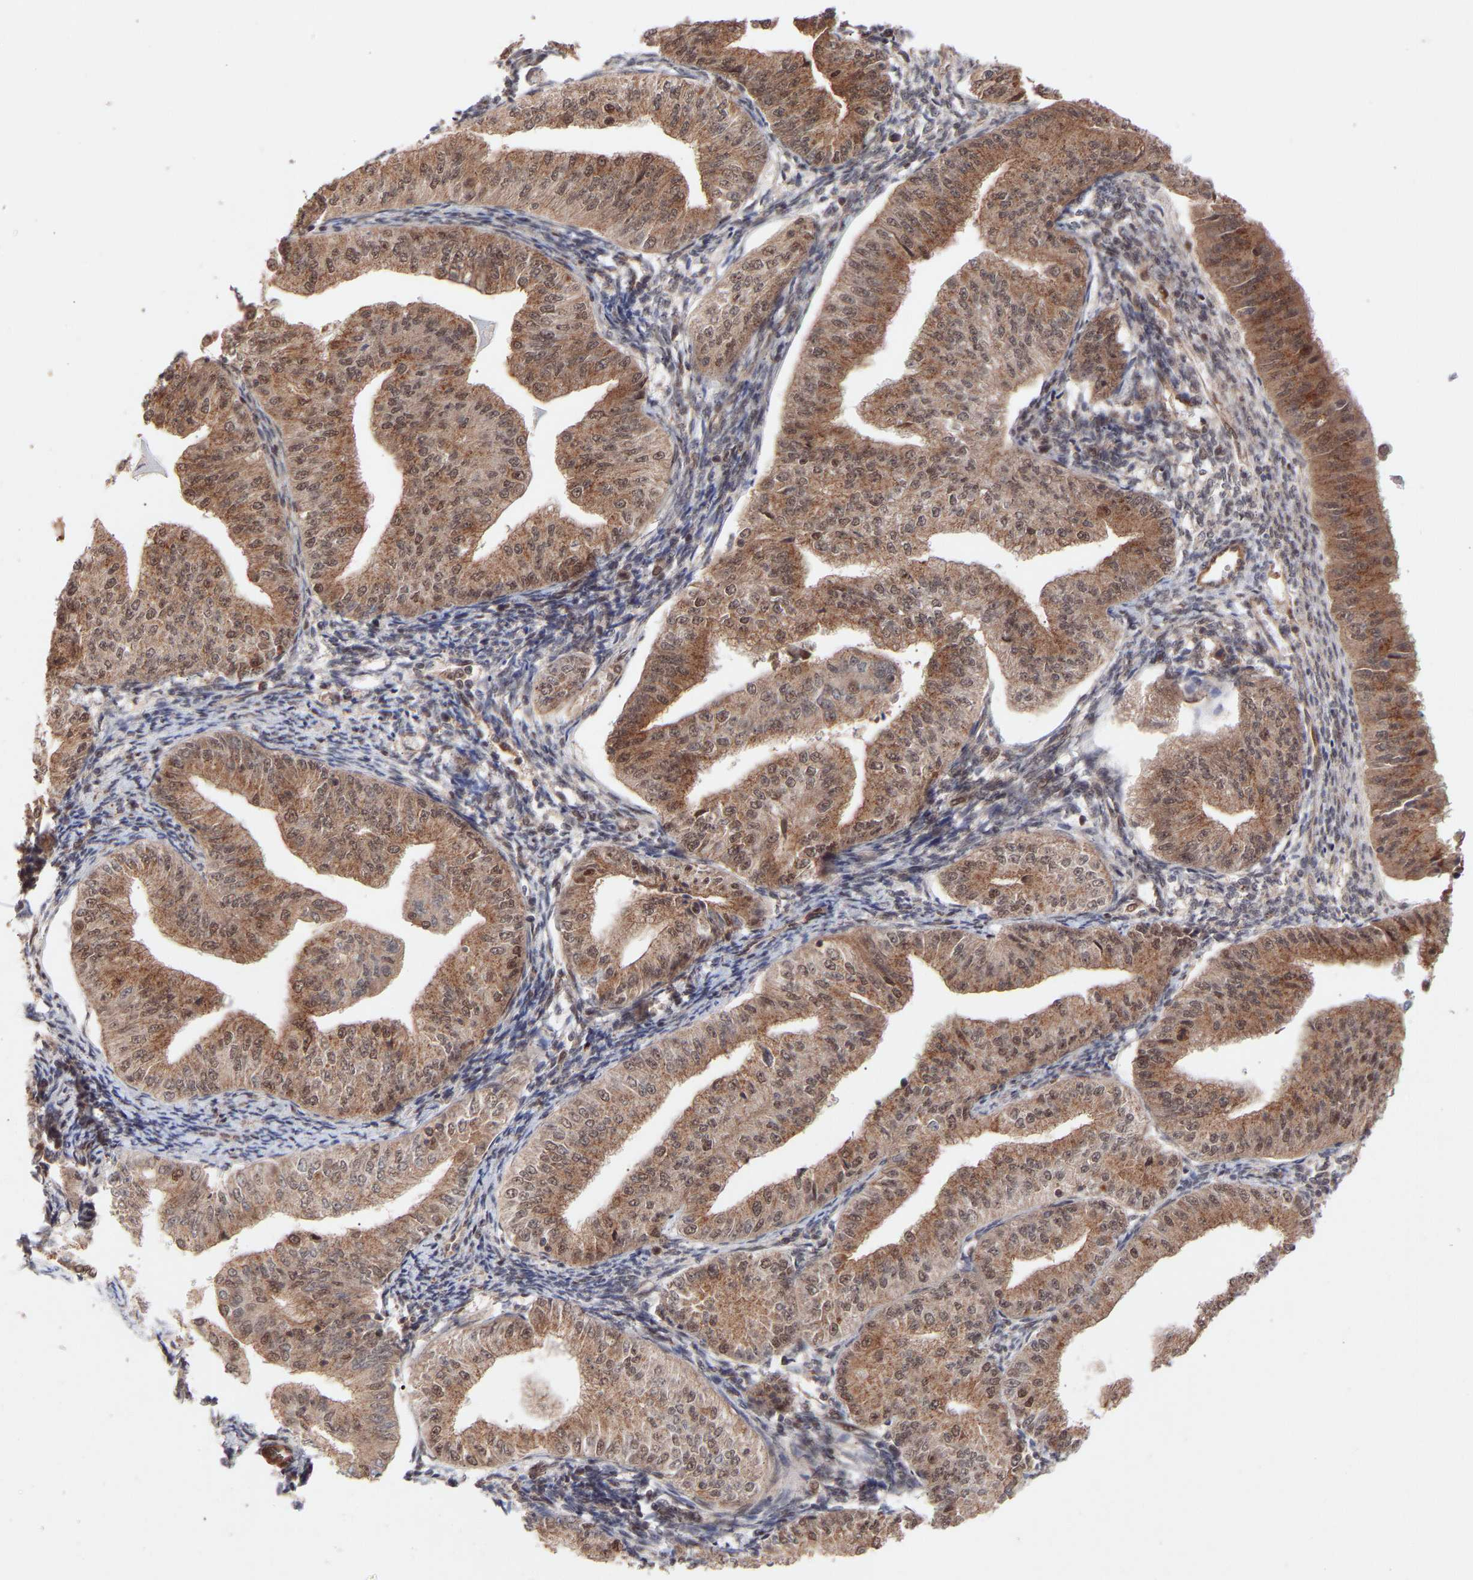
{"staining": {"intensity": "moderate", "quantity": ">75%", "location": "cytoplasmic/membranous,nuclear"}, "tissue": "endometrial cancer", "cell_type": "Tumor cells", "image_type": "cancer", "snomed": [{"axis": "morphology", "description": "Normal tissue, NOS"}, {"axis": "morphology", "description": "Adenocarcinoma, NOS"}, {"axis": "topography", "description": "Endometrium"}], "caption": "An image of adenocarcinoma (endometrial) stained for a protein exhibits moderate cytoplasmic/membranous and nuclear brown staining in tumor cells. (IHC, brightfield microscopy, high magnification).", "gene": "PDLIM5", "patient": {"sex": "female", "age": 53}}